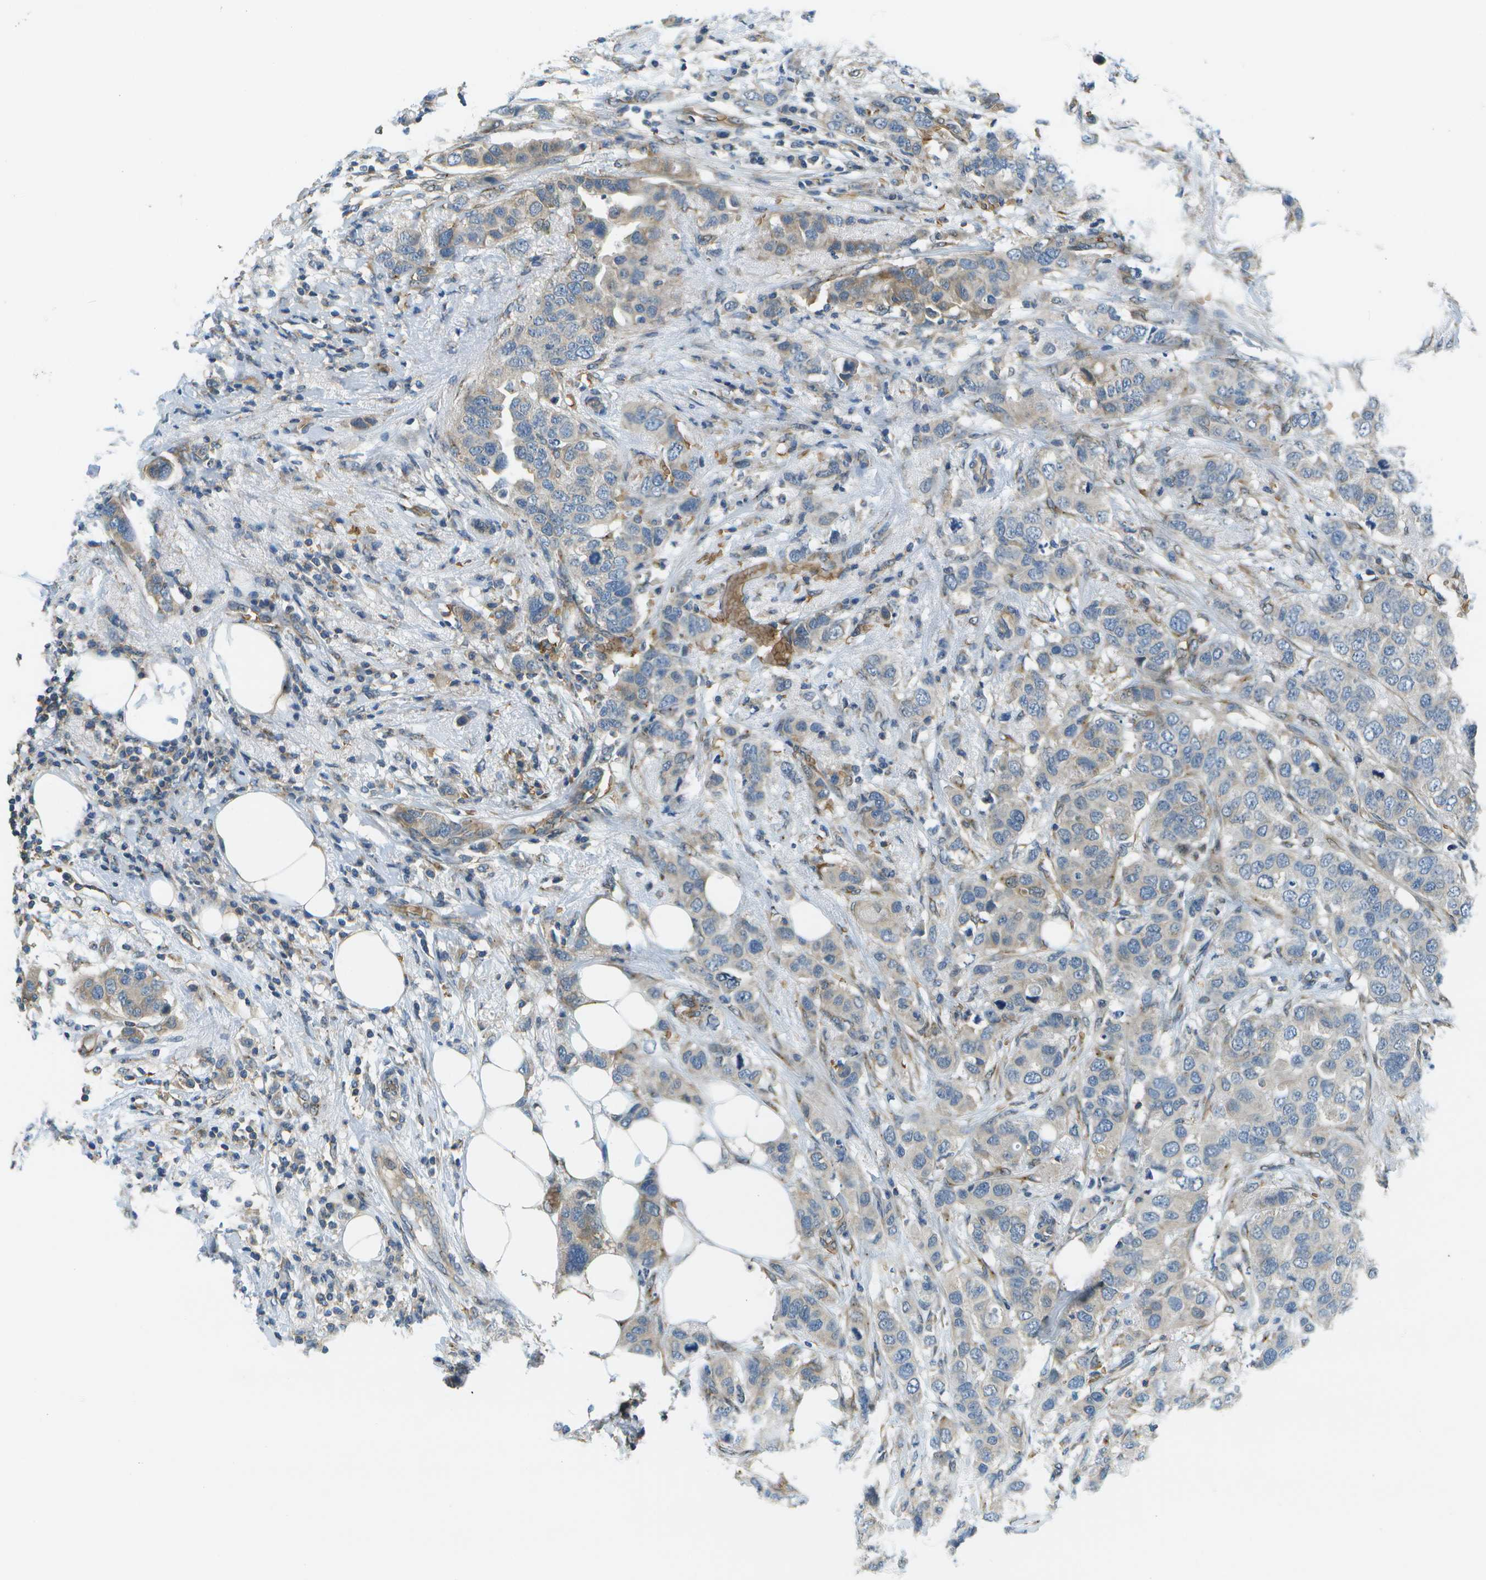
{"staining": {"intensity": "moderate", "quantity": "<25%", "location": "cytoplasmic/membranous"}, "tissue": "breast cancer", "cell_type": "Tumor cells", "image_type": "cancer", "snomed": [{"axis": "morphology", "description": "Duct carcinoma"}, {"axis": "topography", "description": "Breast"}], "caption": "Approximately <25% of tumor cells in breast cancer exhibit moderate cytoplasmic/membranous protein positivity as visualized by brown immunohistochemical staining.", "gene": "CTIF", "patient": {"sex": "female", "age": 50}}